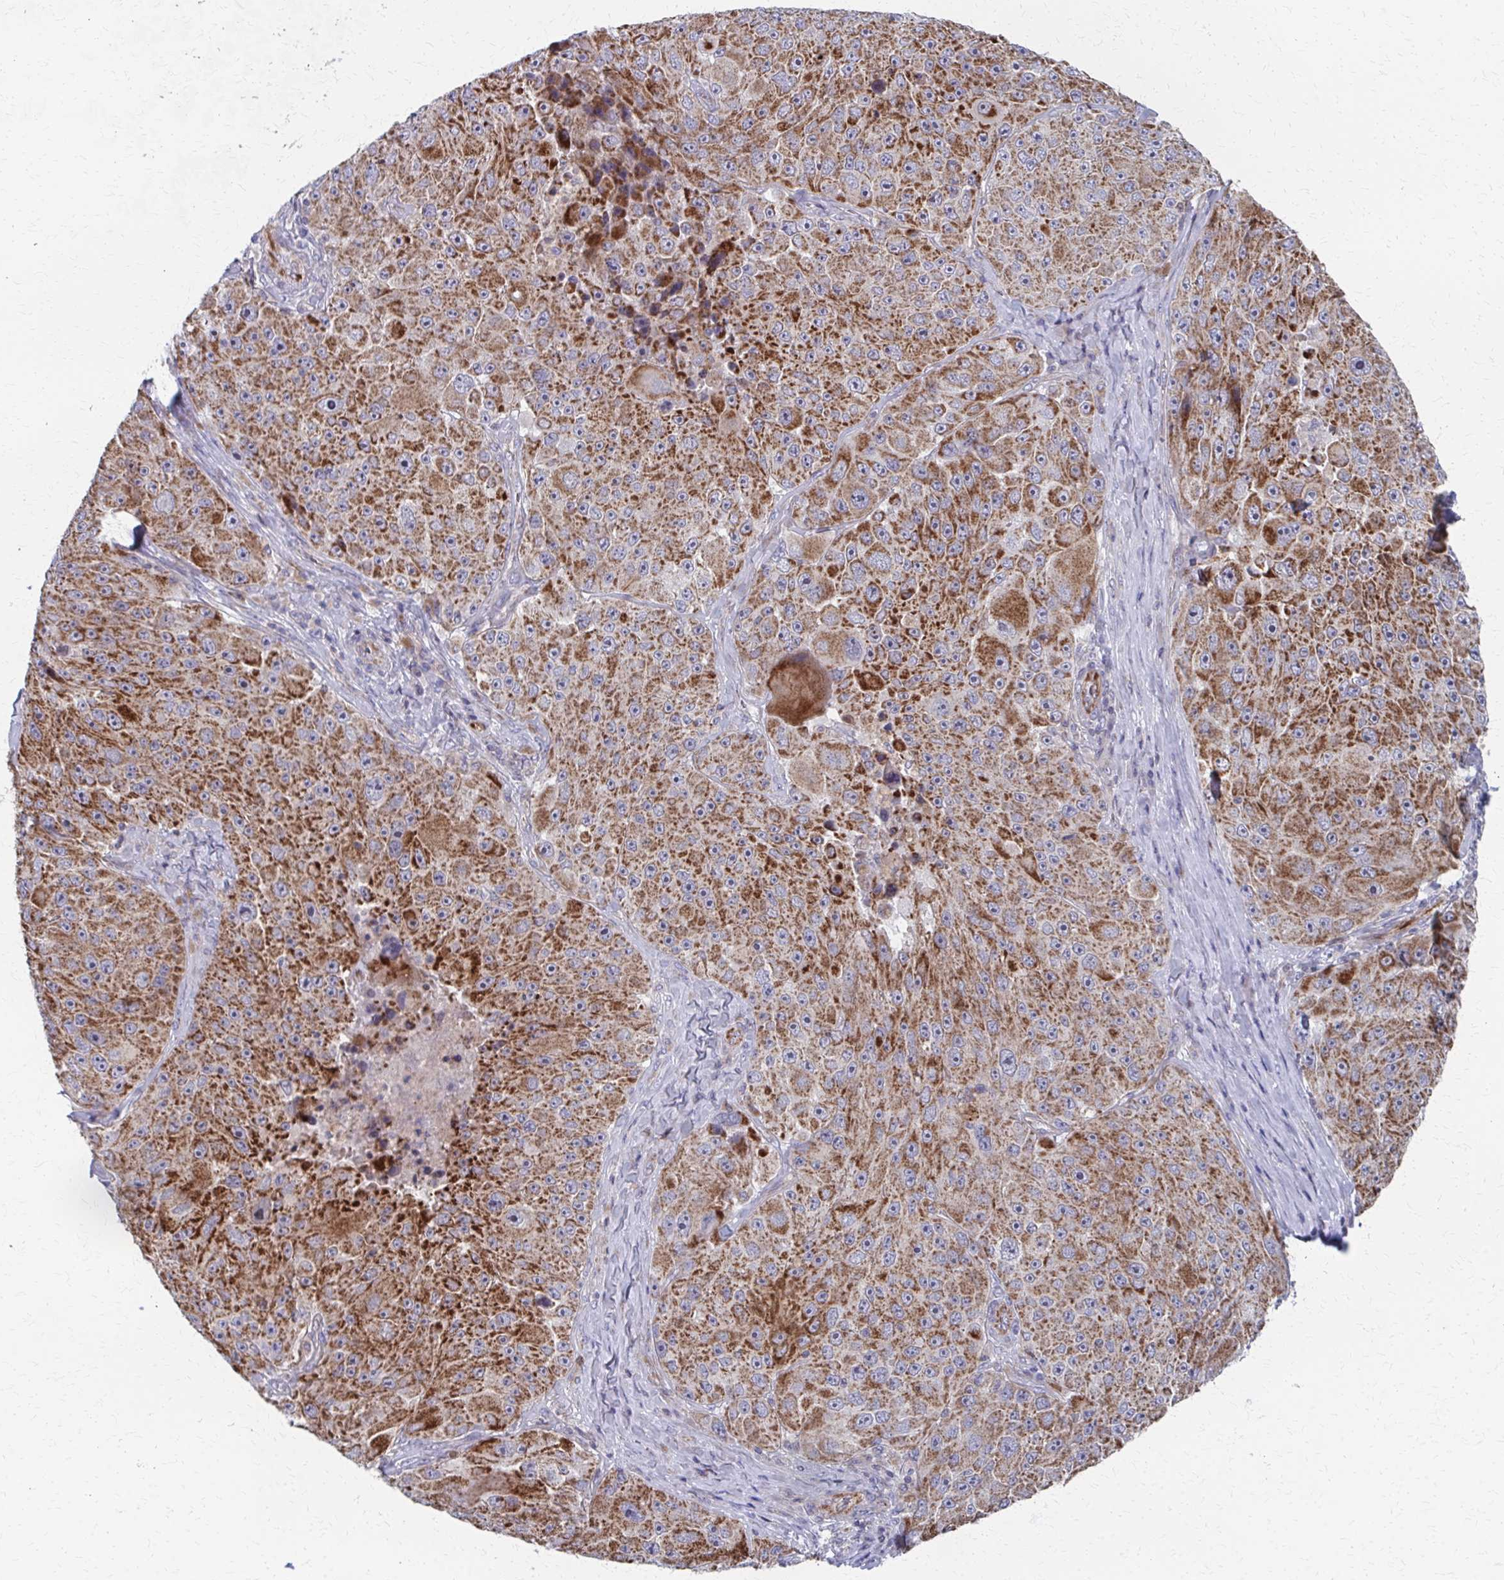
{"staining": {"intensity": "moderate", "quantity": "25%-75%", "location": "cytoplasmic/membranous"}, "tissue": "melanoma", "cell_type": "Tumor cells", "image_type": "cancer", "snomed": [{"axis": "morphology", "description": "Malignant melanoma, Metastatic site"}, {"axis": "topography", "description": "Lymph node"}], "caption": "Melanoma stained with a protein marker exhibits moderate staining in tumor cells.", "gene": "FAHD1", "patient": {"sex": "male", "age": 62}}